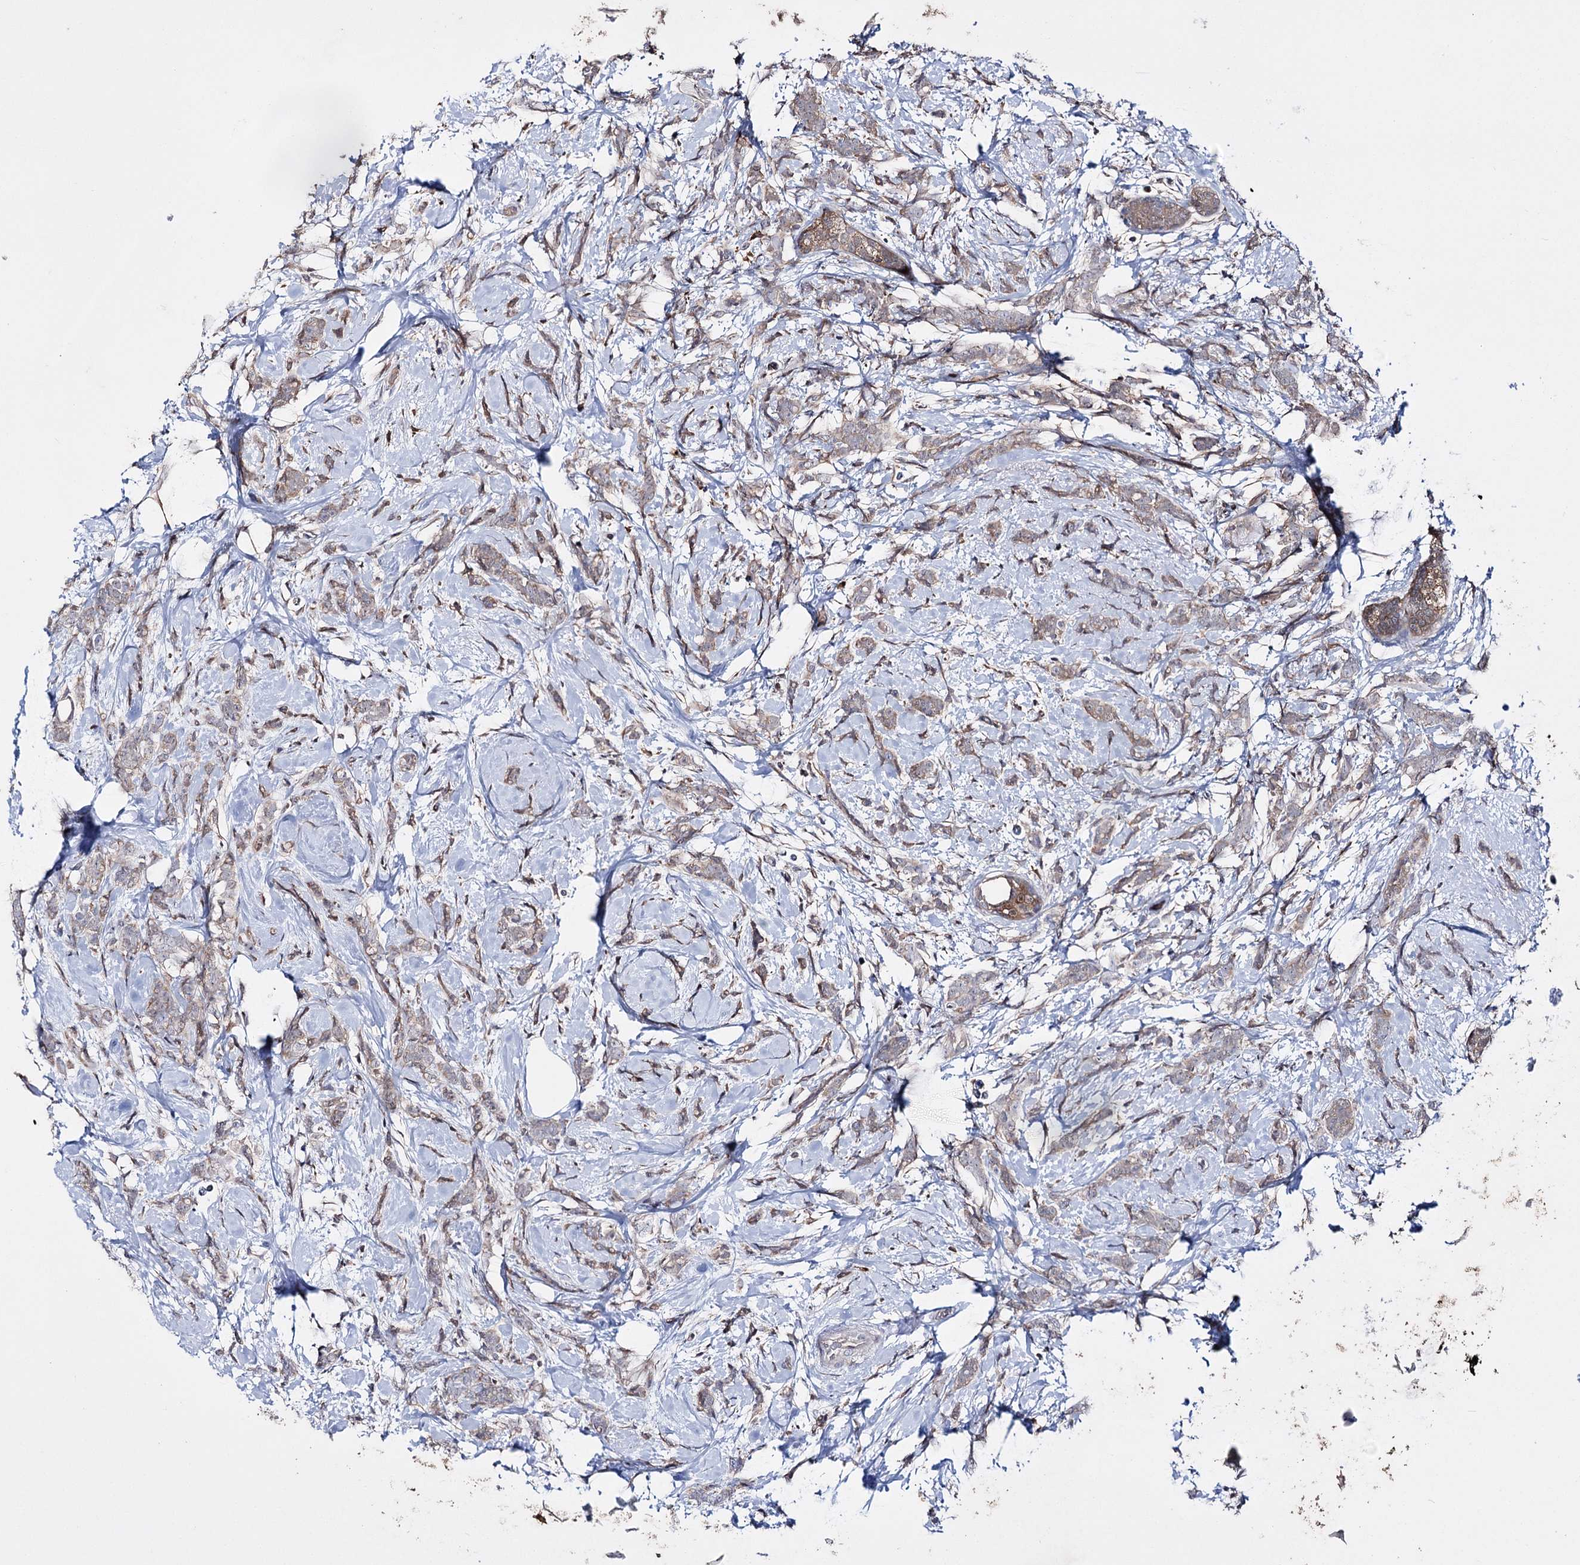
{"staining": {"intensity": "moderate", "quantity": ">75%", "location": "cytoplasmic/membranous"}, "tissue": "breast cancer", "cell_type": "Tumor cells", "image_type": "cancer", "snomed": [{"axis": "morphology", "description": "Lobular carcinoma"}, {"axis": "topography", "description": "Breast"}], "caption": "About >75% of tumor cells in breast cancer (lobular carcinoma) show moderate cytoplasmic/membranous protein staining as visualized by brown immunohistochemical staining.", "gene": "PTER", "patient": {"sex": "female", "age": 58}}